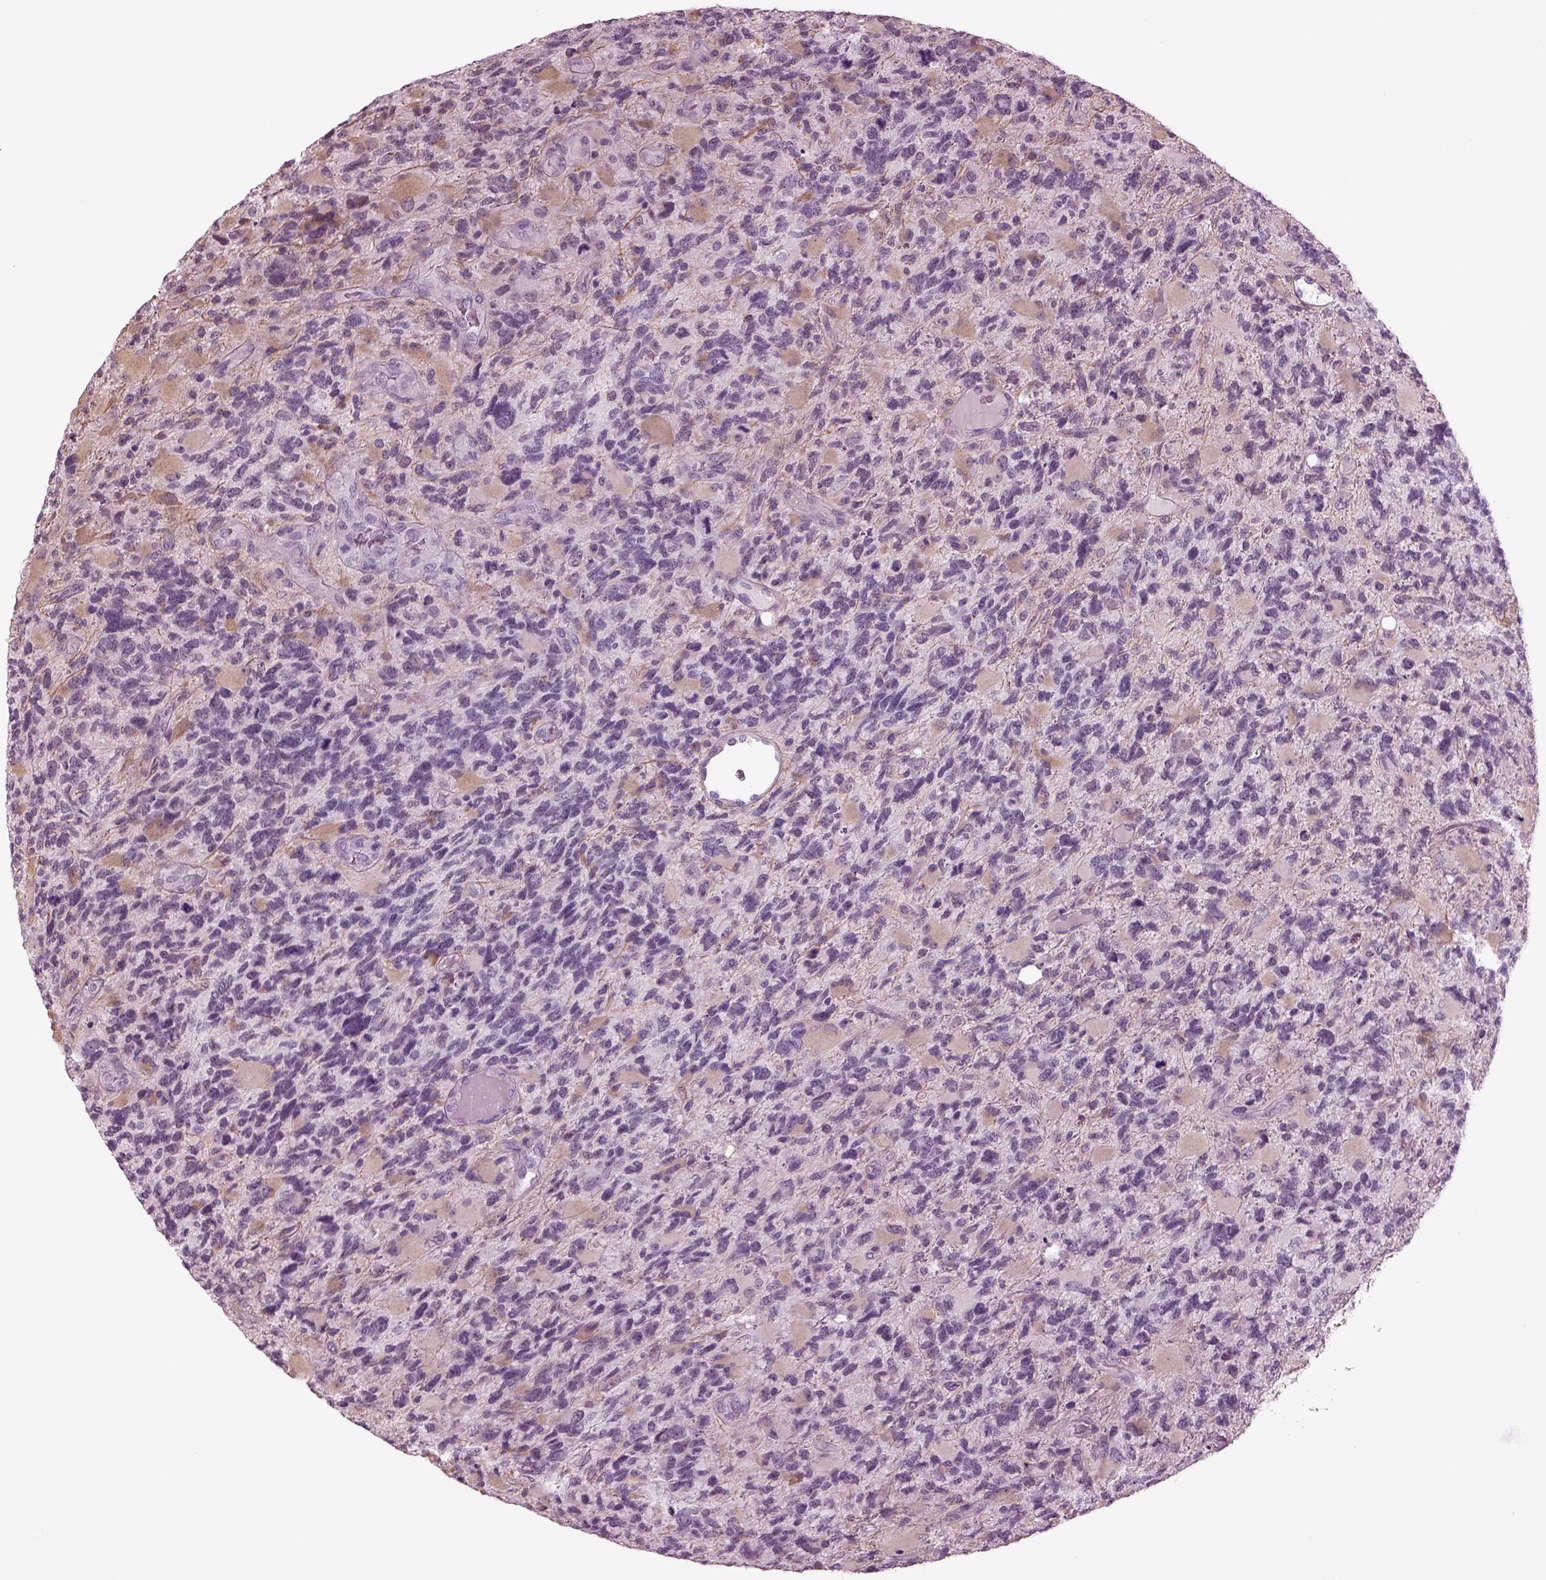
{"staining": {"intensity": "negative", "quantity": "none", "location": "none"}, "tissue": "glioma", "cell_type": "Tumor cells", "image_type": "cancer", "snomed": [{"axis": "morphology", "description": "Glioma, malignant, High grade"}, {"axis": "topography", "description": "Brain"}], "caption": "Tumor cells show no significant positivity in glioma.", "gene": "SLC6A17", "patient": {"sex": "female", "age": 71}}